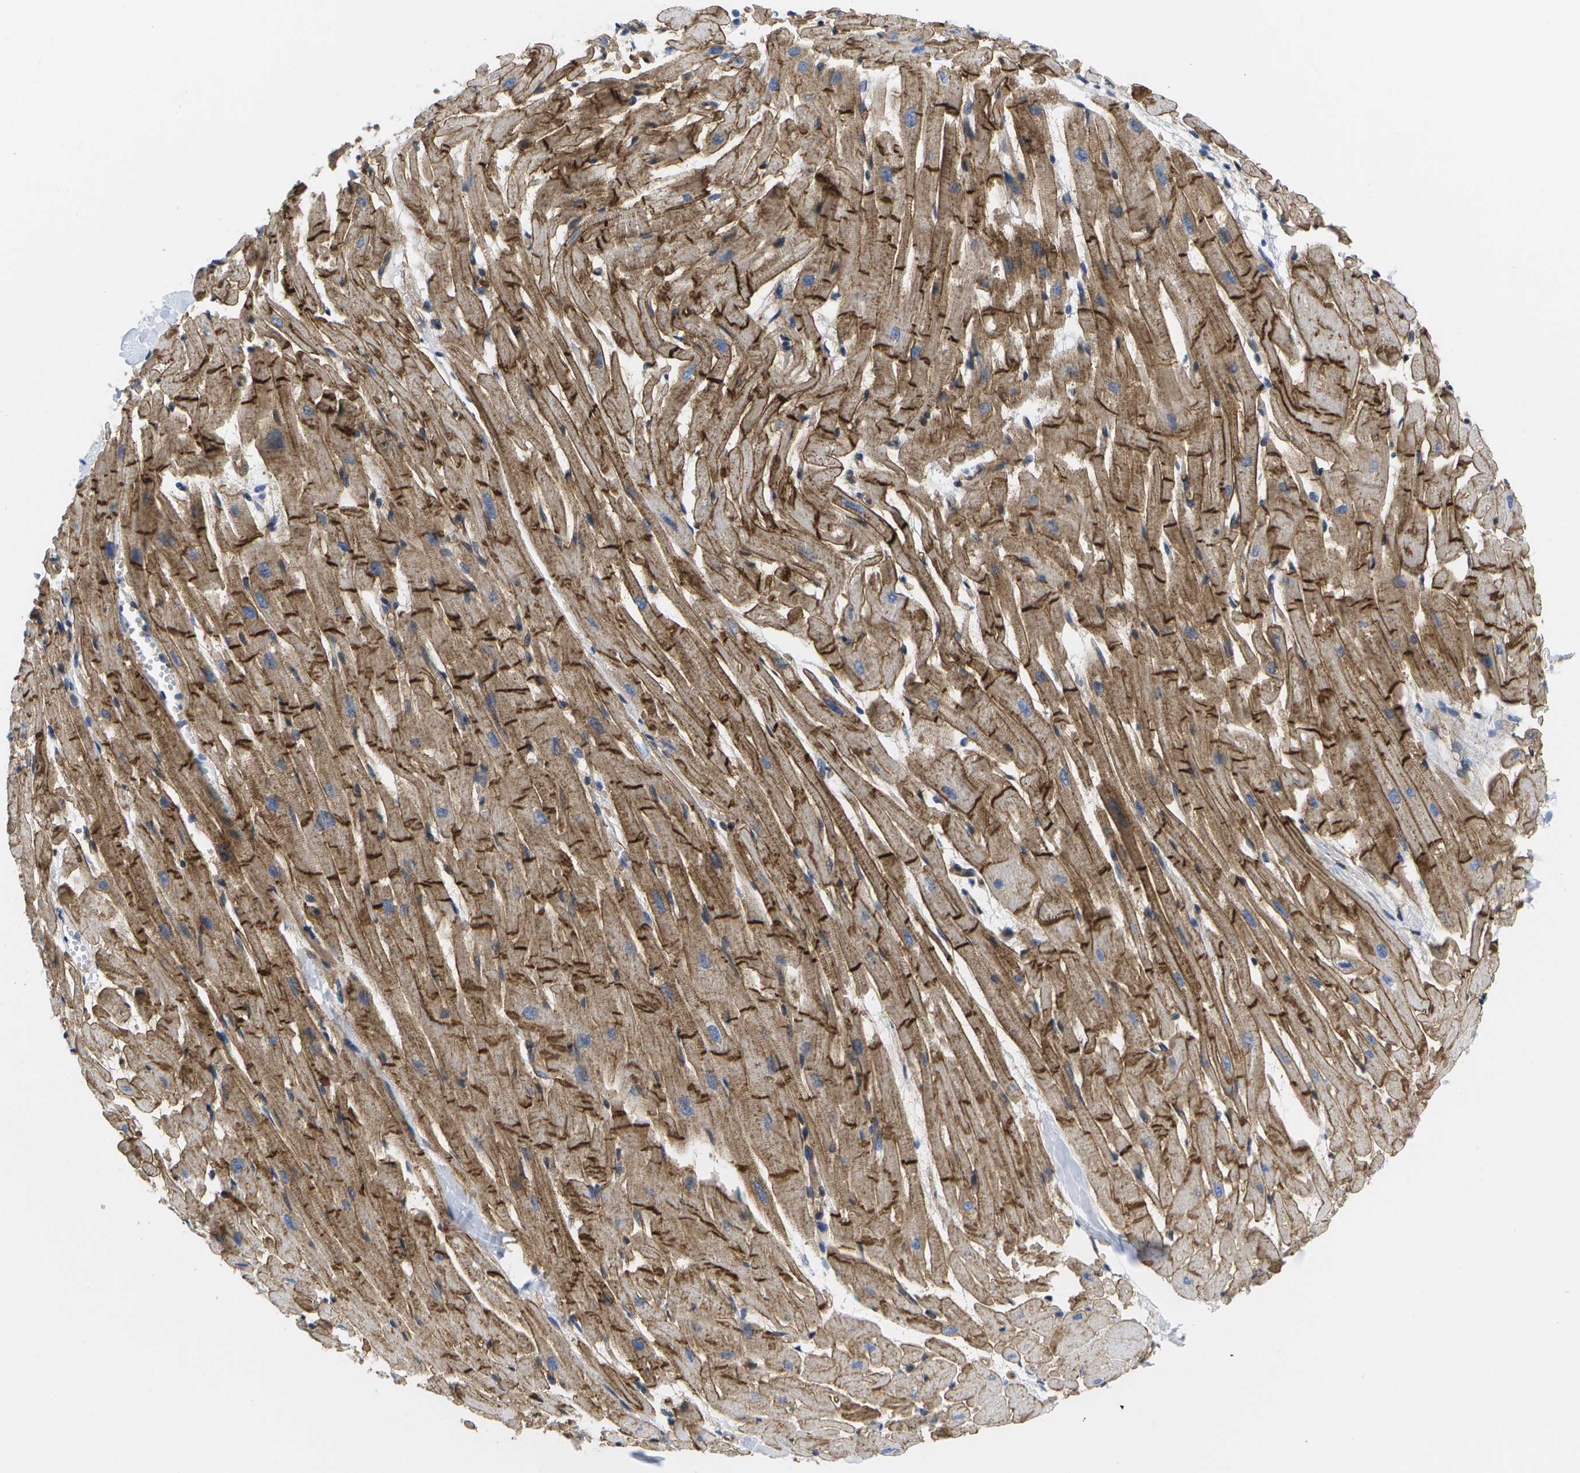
{"staining": {"intensity": "moderate", "quantity": ">75%", "location": "cytoplasmic/membranous"}, "tissue": "heart muscle", "cell_type": "Cardiomyocytes", "image_type": "normal", "snomed": [{"axis": "morphology", "description": "Normal tissue, NOS"}, {"axis": "topography", "description": "Heart"}], "caption": "Moderate cytoplasmic/membranous staining for a protein is appreciated in about >75% of cardiomyocytes of normal heart muscle using immunohistochemistry.", "gene": "DYSF", "patient": {"sex": "female", "age": 19}}